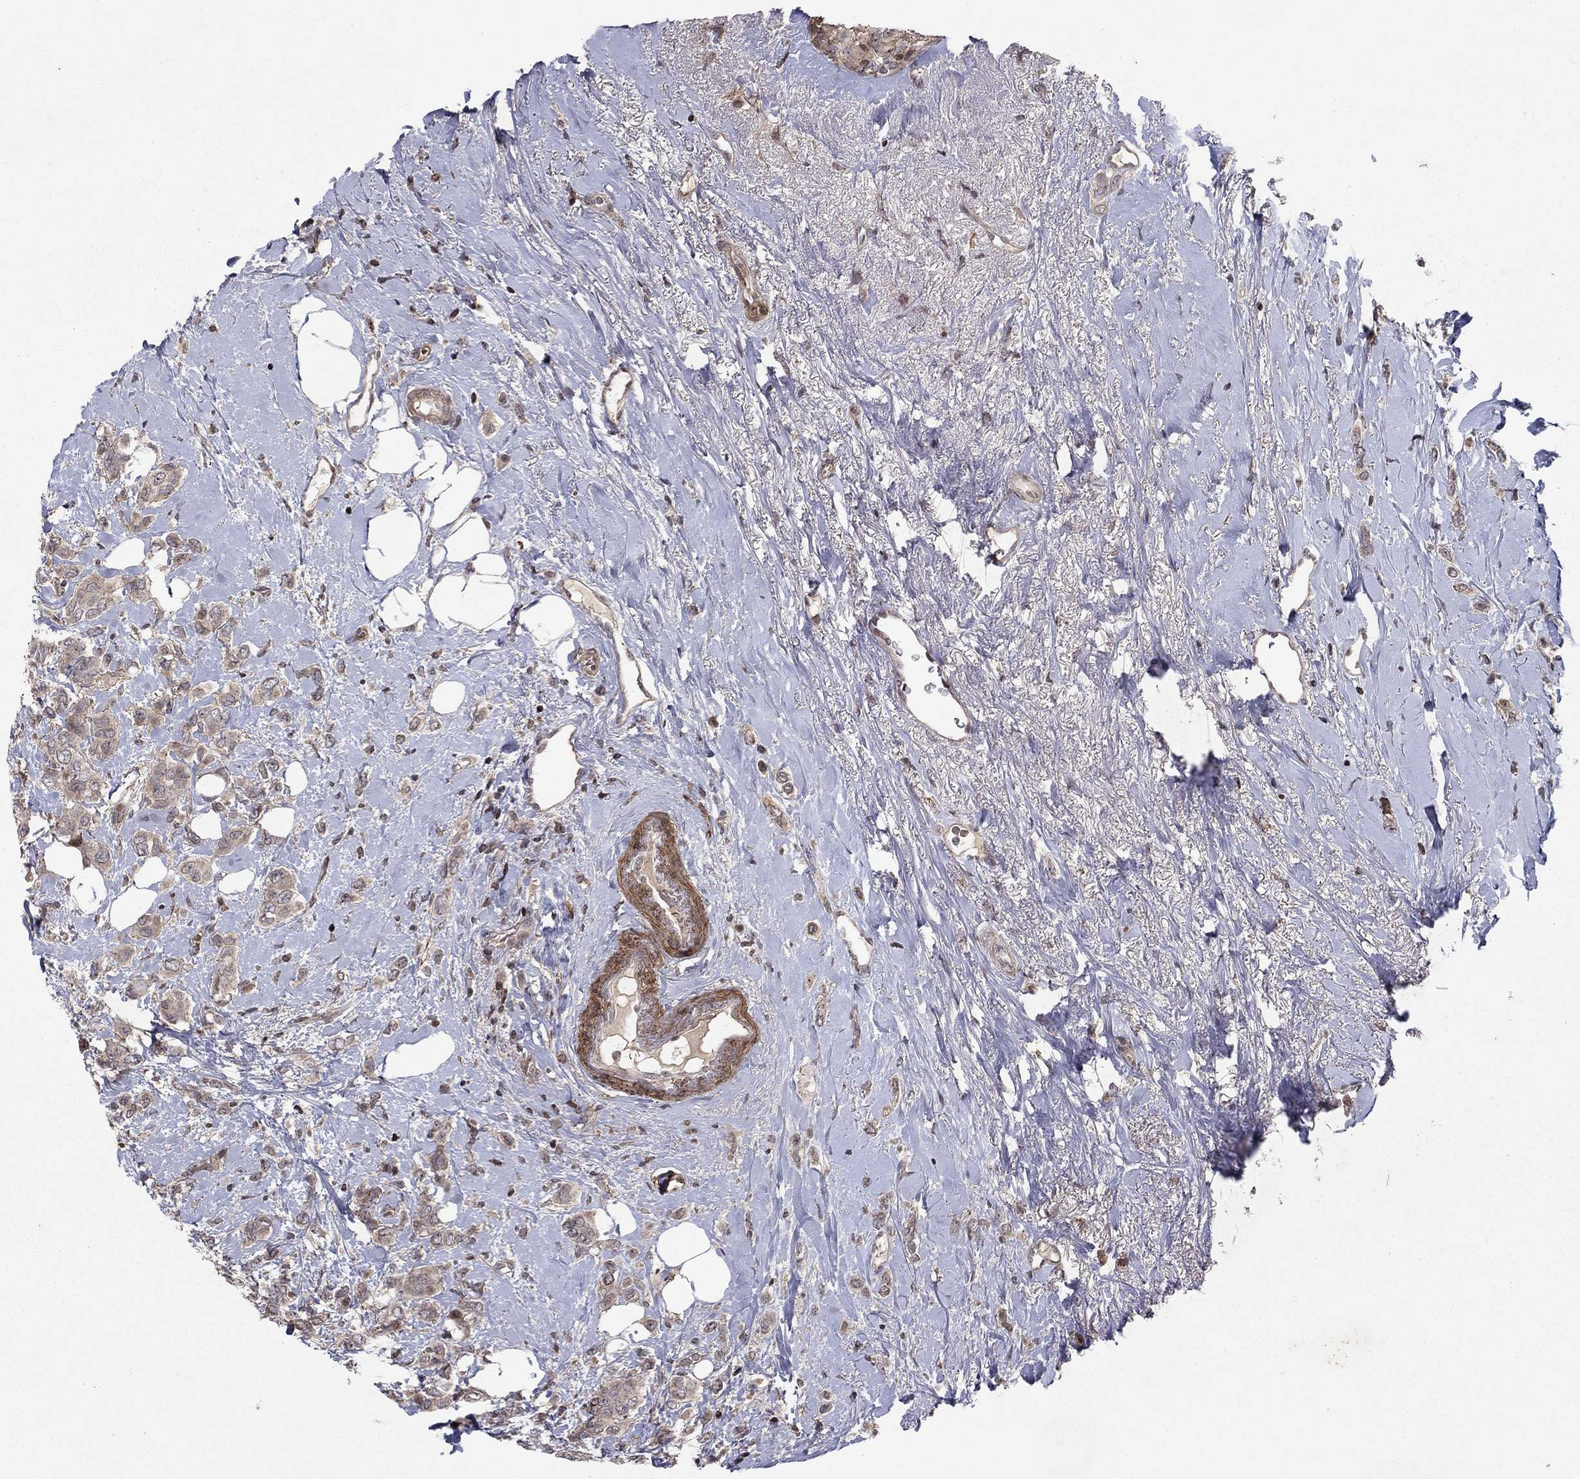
{"staining": {"intensity": "weak", "quantity": "25%-75%", "location": "cytoplasmic/membranous"}, "tissue": "breast cancer", "cell_type": "Tumor cells", "image_type": "cancer", "snomed": [{"axis": "morphology", "description": "Lobular carcinoma"}, {"axis": "topography", "description": "Breast"}], "caption": "This micrograph reveals immunohistochemistry (IHC) staining of breast cancer, with low weak cytoplasmic/membranous expression in approximately 25%-75% of tumor cells.", "gene": "SORBS1", "patient": {"sex": "female", "age": 66}}